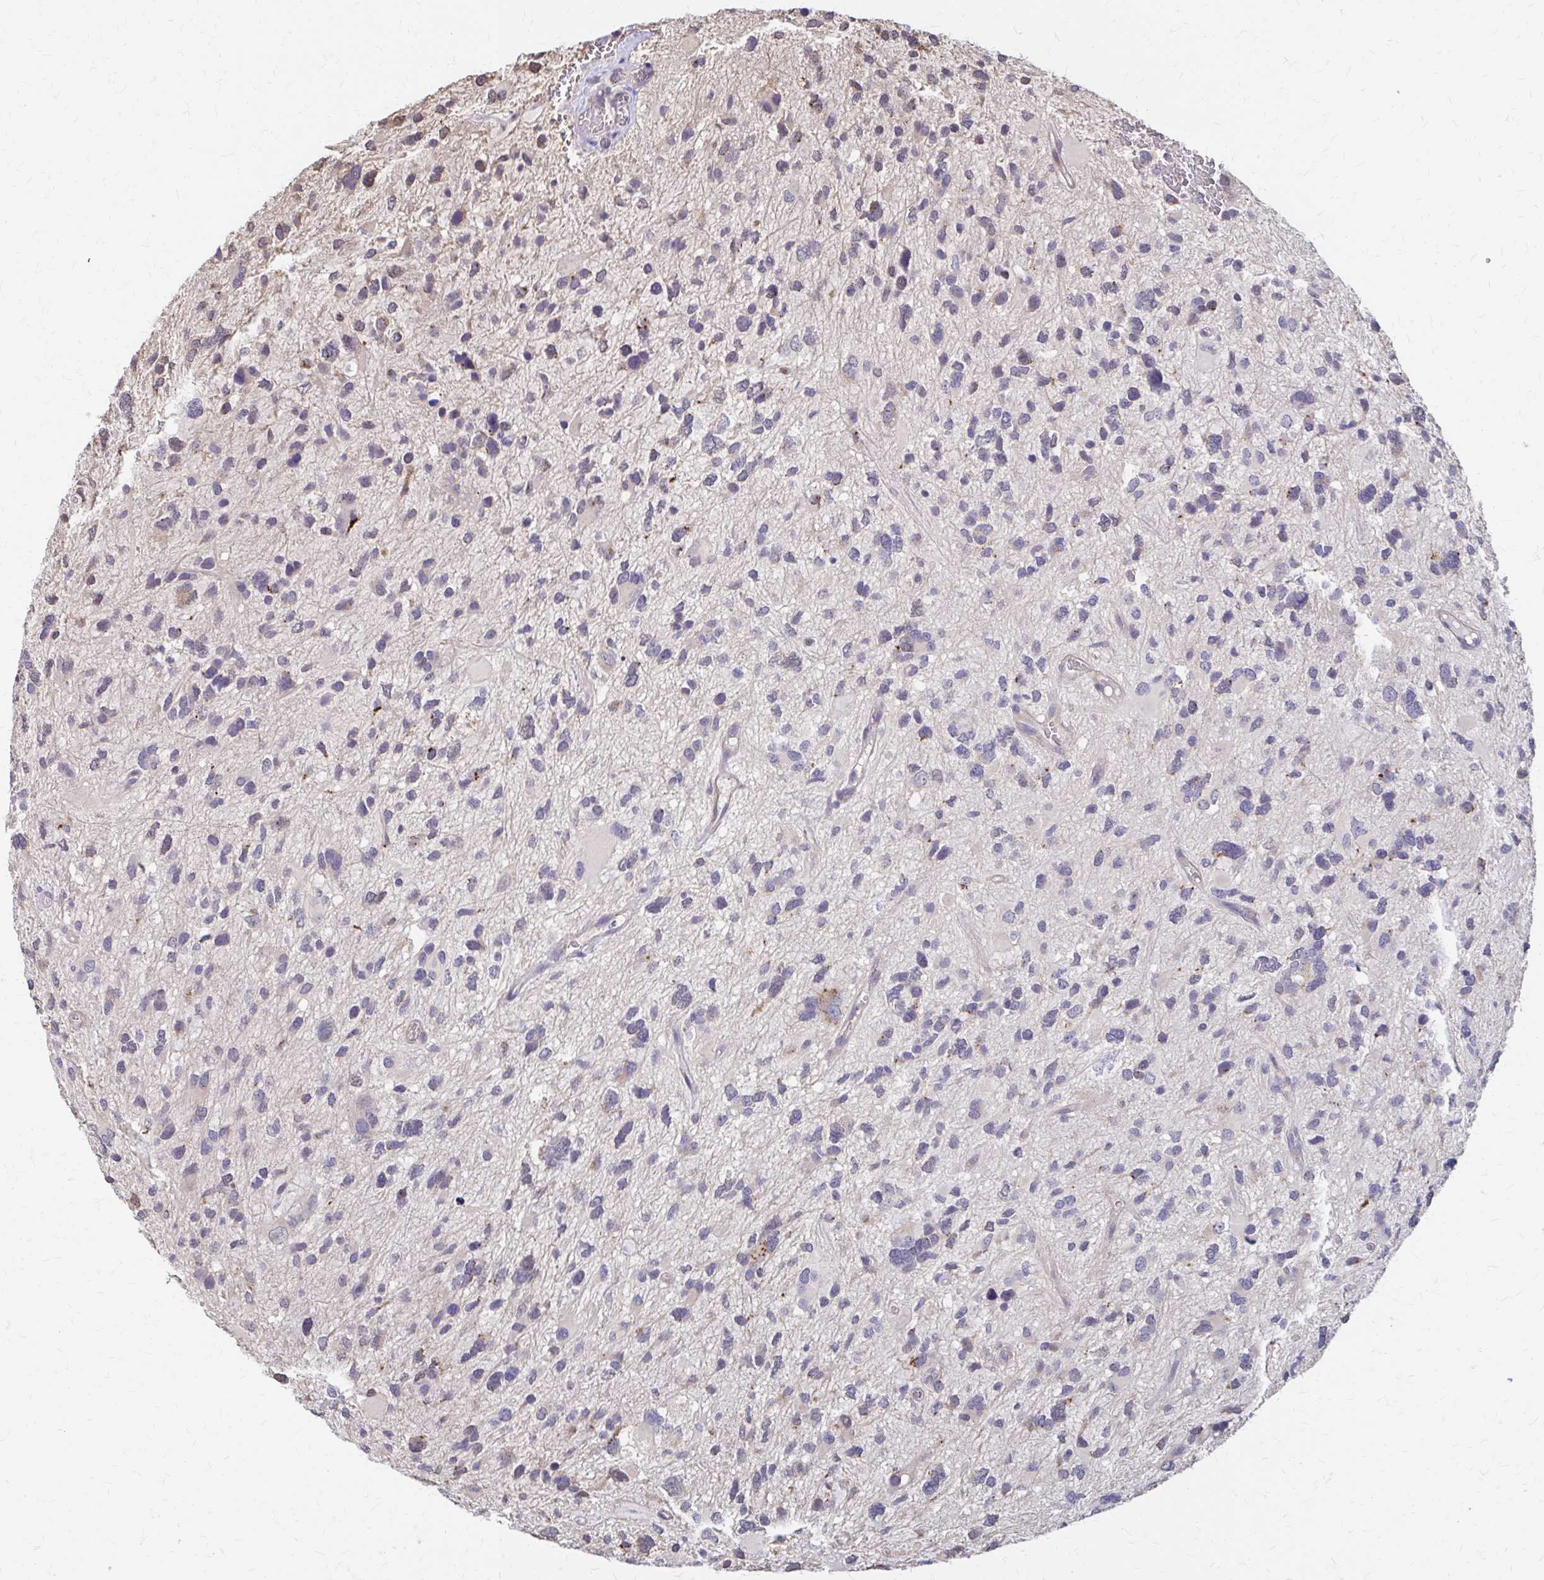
{"staining": {"intensity": "weak", "quantity": "<25%", "location": "cytoplasmic/membranous"}, "tissue": "glioma", "cell_type": "Tumor cells", "image_type": "cancer", "snomed": [{"axis": "morphology", "description": "Glioma, malignant, High grade"}, {"axis": "topography", "description": "Brain"}], "caption": "There is no significant expression in tumor cells of malignant high-grade glioma.", "gene": "IFI44L", "patient": {"sex": "female", "age": 11}}